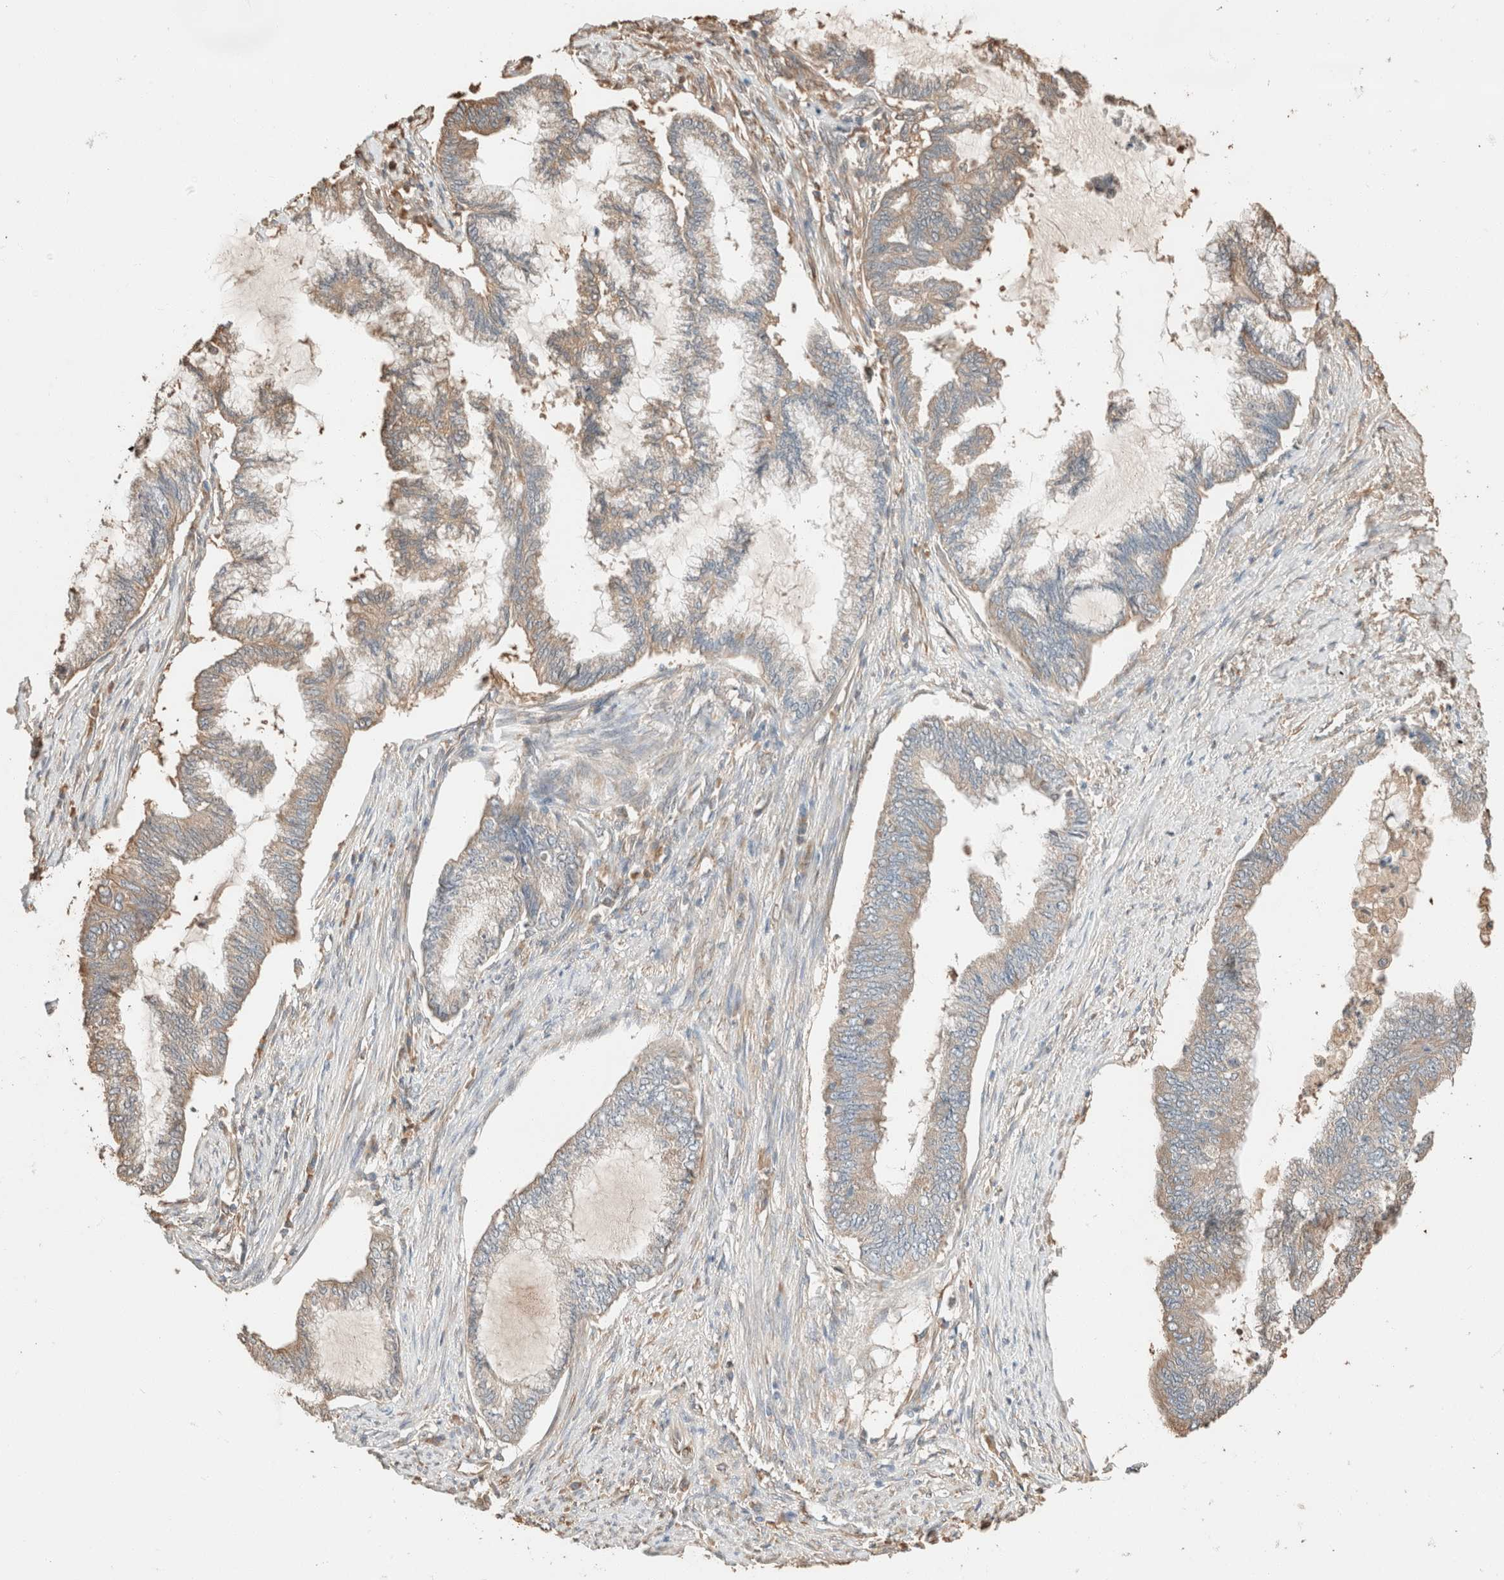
{"staining": {"intensity": "weak", "quantity": ">75%", "location": "cytoplasmic/membranous"}, "tissue": "endometrial cancer", "cell_type": "Tumor cells", "image_type": "cancer", "snomed": [{"axis": "morphology", "description": "Adenocarcinoma, NOS"}, {"axis": "topography", "description": "Endometrium"}], "caption": "An image of human endometrial cancer stained for a protein reveals weak cytoplasmic/membranous brown staining in tumor cells. The protein is stained brown, and the nuclei are stained in blue (DAB IHC with brightfield microscopy, high magnification).", "gene": "TUBD1", "patient": {"sex": "female", "age": 86}}